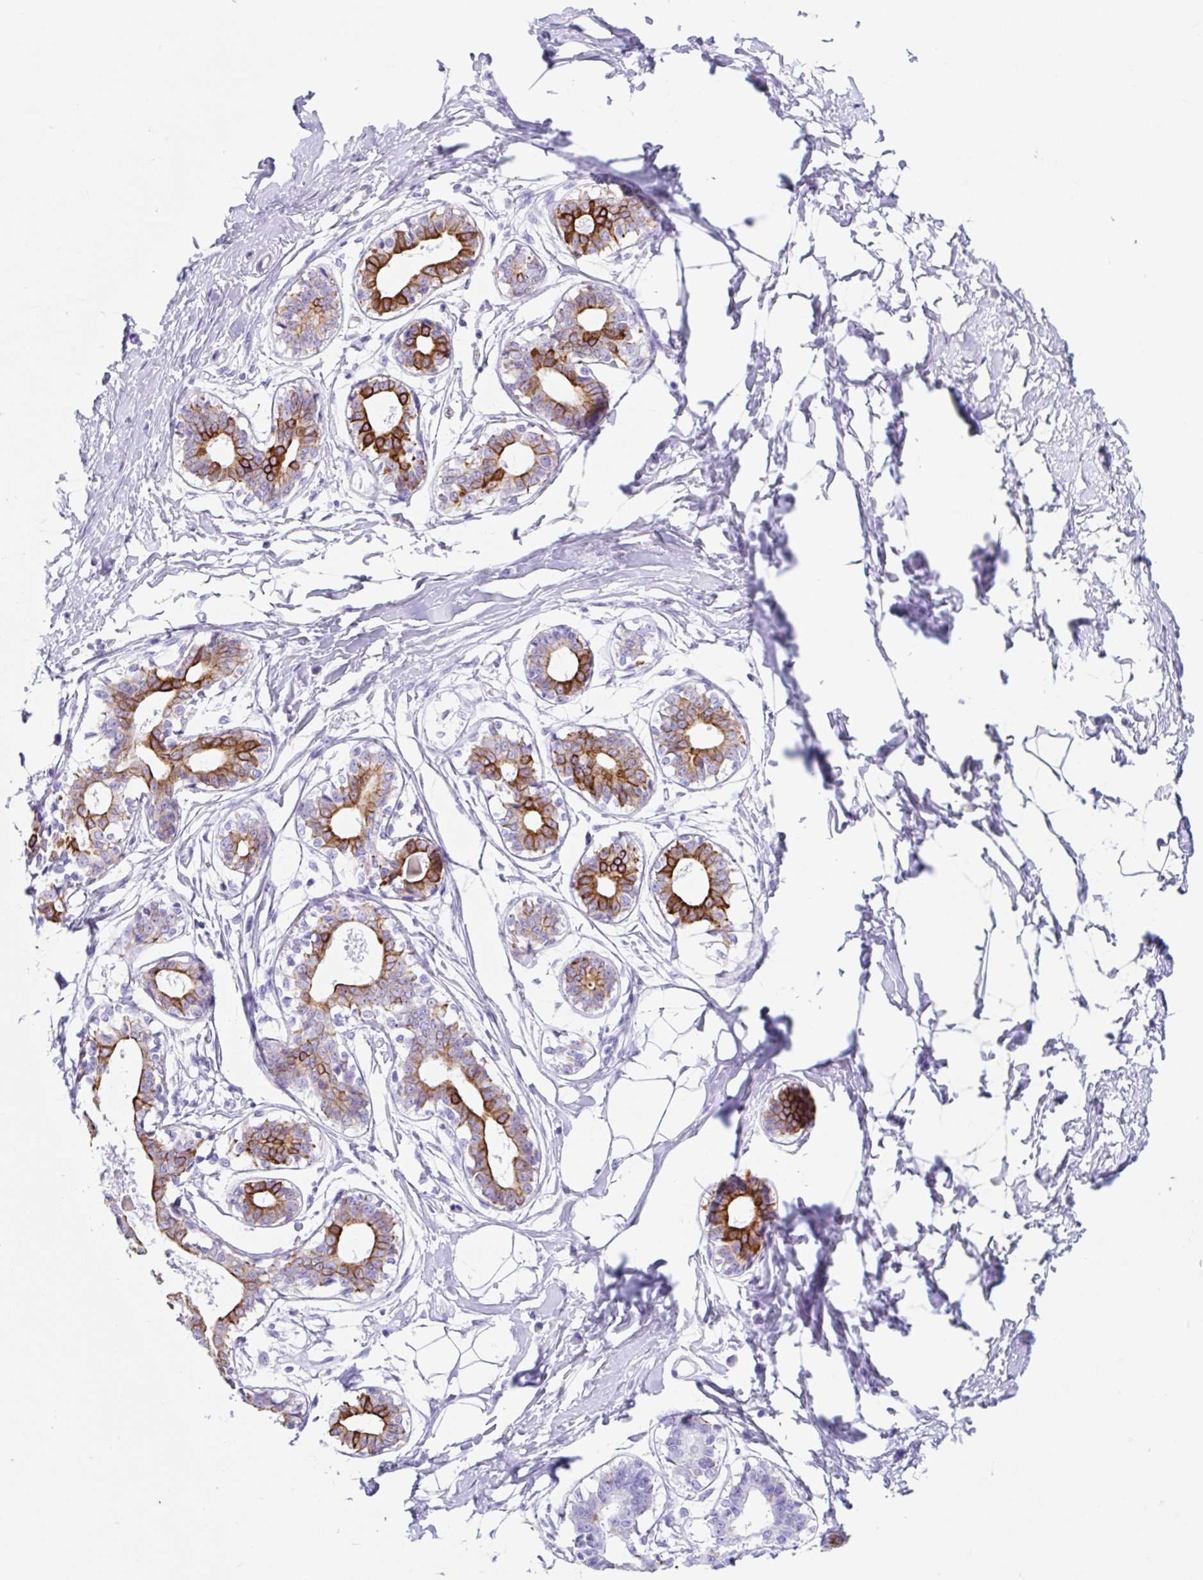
{"staining": {"intensity": "negative", "quantity": "none", "location": "none"}, "tissue": "breast", "cell_type": "Adipocytes", "image_type": "normal", "snomed": [{"axis": "morphology", "description": "Normal tissue, NOS"}, {"axis": "topography", "description": "Breast"}], "caption": "Immunohistochemistry (IHC) micrograph of unremarkable breast: human breast stained with DAB (3,3'-diaminobenzidine) shows no significant protein staining in adipocytes. The staining was performed using DAB (3,3'-diaminobenzidine) to visualize the protein expression in brown, while the nuclei were stained in blue with hematoxylin (Magnification: 20x).", "gene": "CLDND2", "patient": {"sex": "female", "age": 45}}